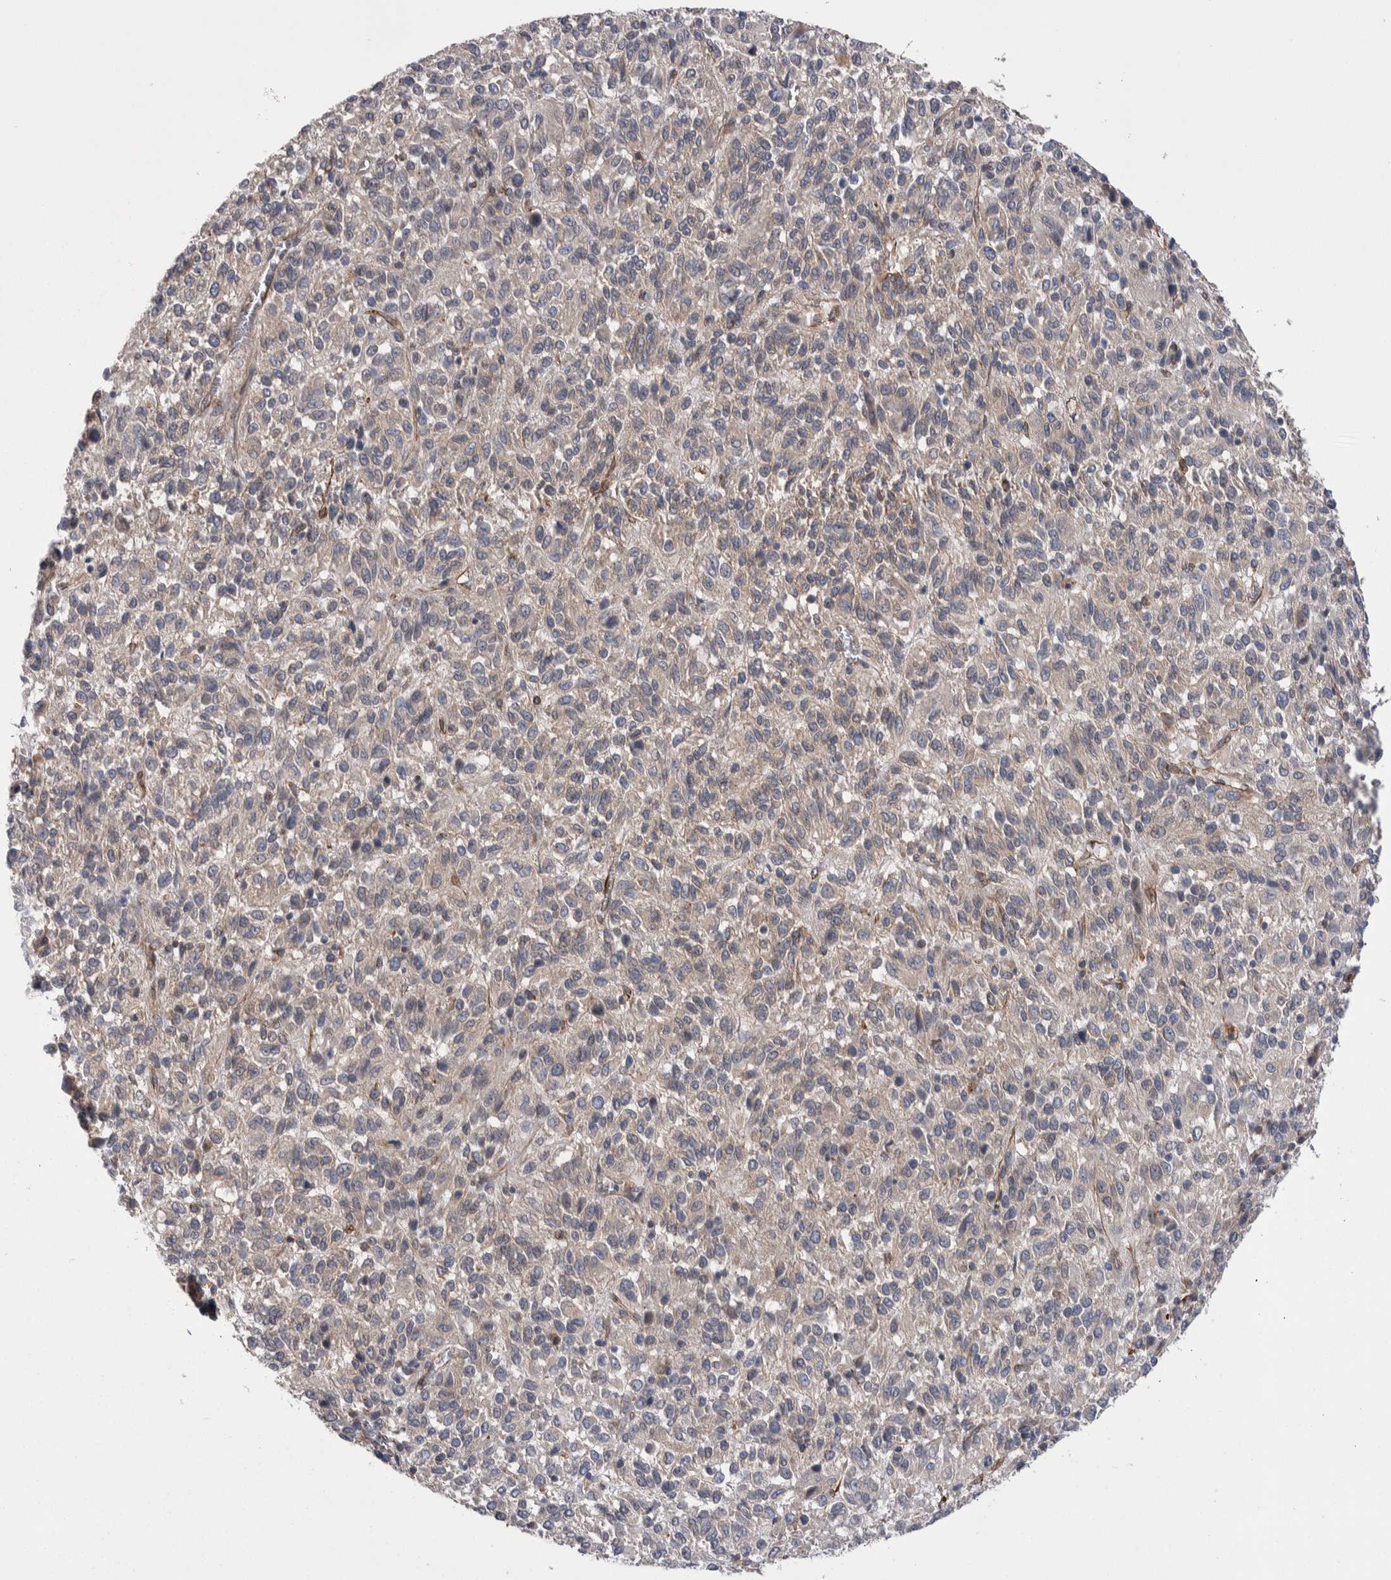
{"staining": {"intensity": "moderate", "quantity": "25%-75%", "location": "cytoplasmic/membranous"}, "tissue": "melanoma", "cell_type": "Tumor cells", "image_type": "cancer", "snomed": [{"axis": "morphology", "description": "Malignant melanoma, Metastatic site"}, {"axis": "topography", "description": "Lung"}], "caption": "Immunohistochemistry (IHC) of human malignant melanoma (metastatic site) demonstrates medium levels of moderate cytoplasmic/membranous positivity in approximately 25%-75% of tumor cells.", "gene": "KIF12", "patient": {"sex": "male", "age": 64}}